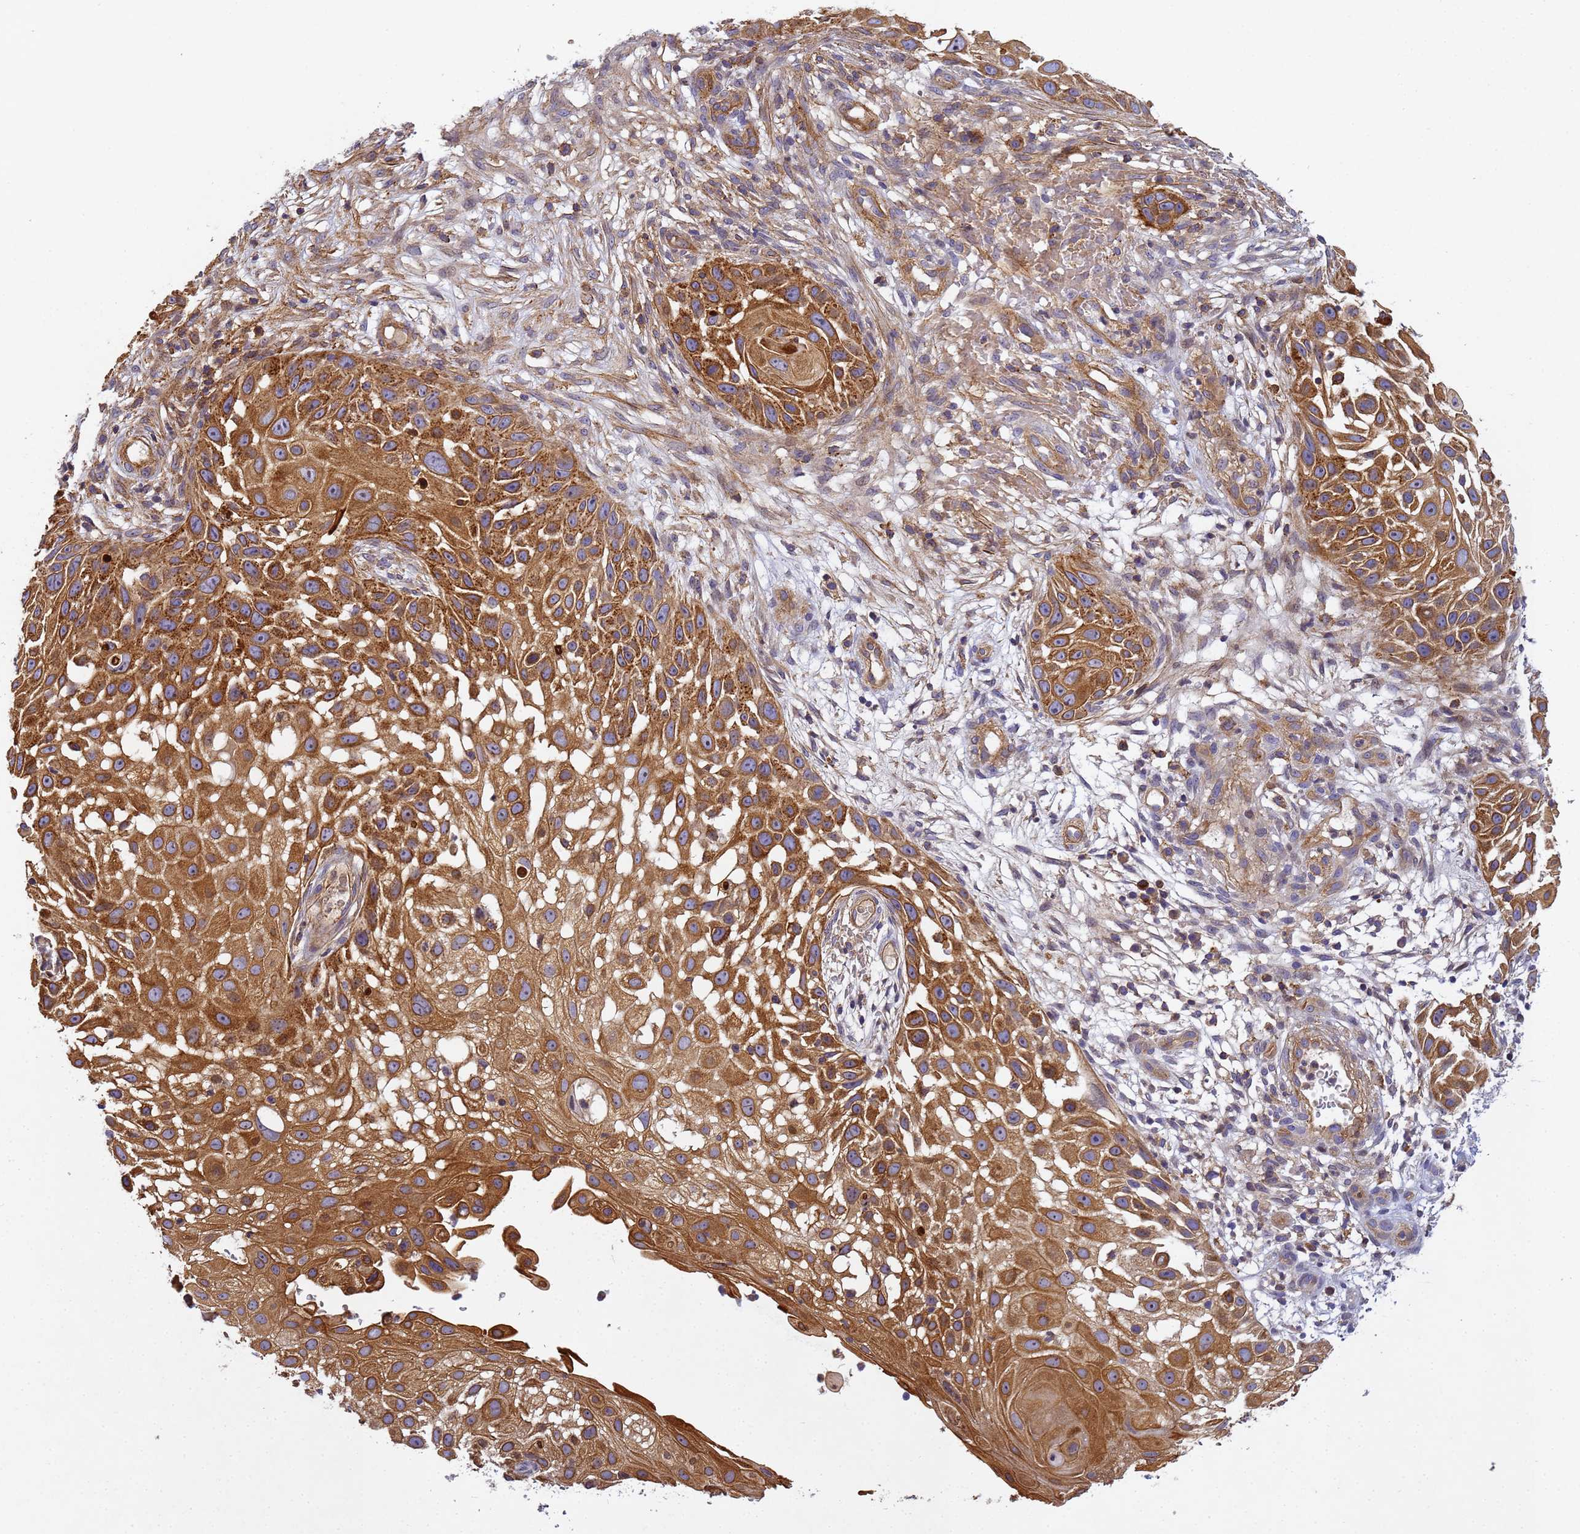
{"staining": {"intensity": "strong", "quantity": ">75%", "location": "cytoplasmic/membranous"}, "tissue": "skin cancer", "cell_type": "Tumor cells", "image_type": "cancer", "snomed": [{"axis": "morphology", "description": "Squamous cell carcinoma, NOS"}, {"axis": "topography", "description": "Skin"}], "caption": "Human squamous cell carcinoma (skin) stained with a protein marker demonstrates strong staining in tumor cells.", "gene": "RALGAPA2", "patient": {"sex": "female", "age": 44}}